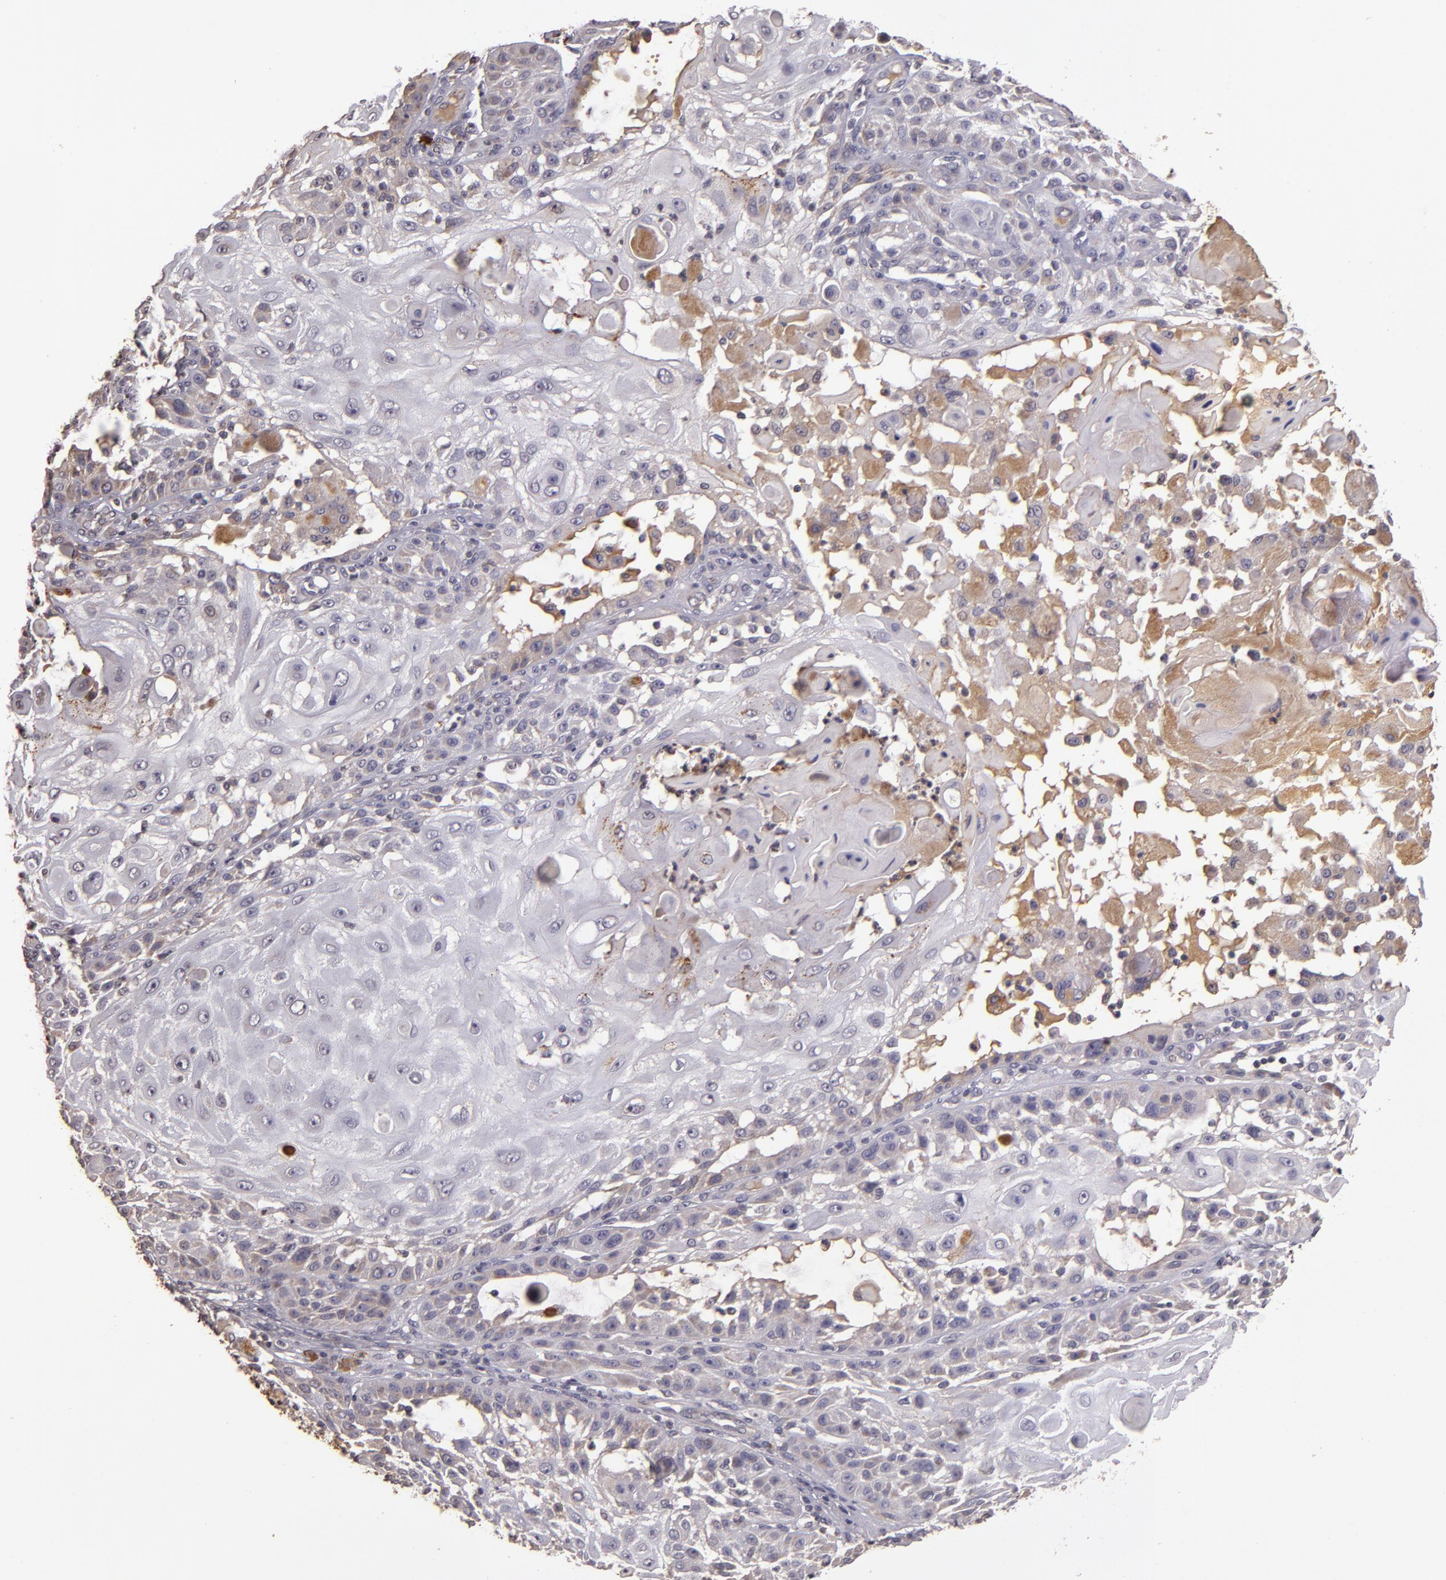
{"staining": {"intensity": "weak", "quantity": "25%-75%", "location": "cytoplasmic/membranous"}, "tissue": "skin cancer", "cell_type": "Tumor cells", "image_type": "cancer", "snomed": [{"axis": "morphology", "description": "Squamous cell carcinoma, NOS"}, {"axis": "topography", "description": "Skin"}], "caption": "There is low levels of weak cytoplasmic/membranous expression in tumor cells of skin cancer, as demonstrated by immunohistochemical staining (brown color).", "gene": "ABL1", "patient": {"sex": "female", "age": 89}}